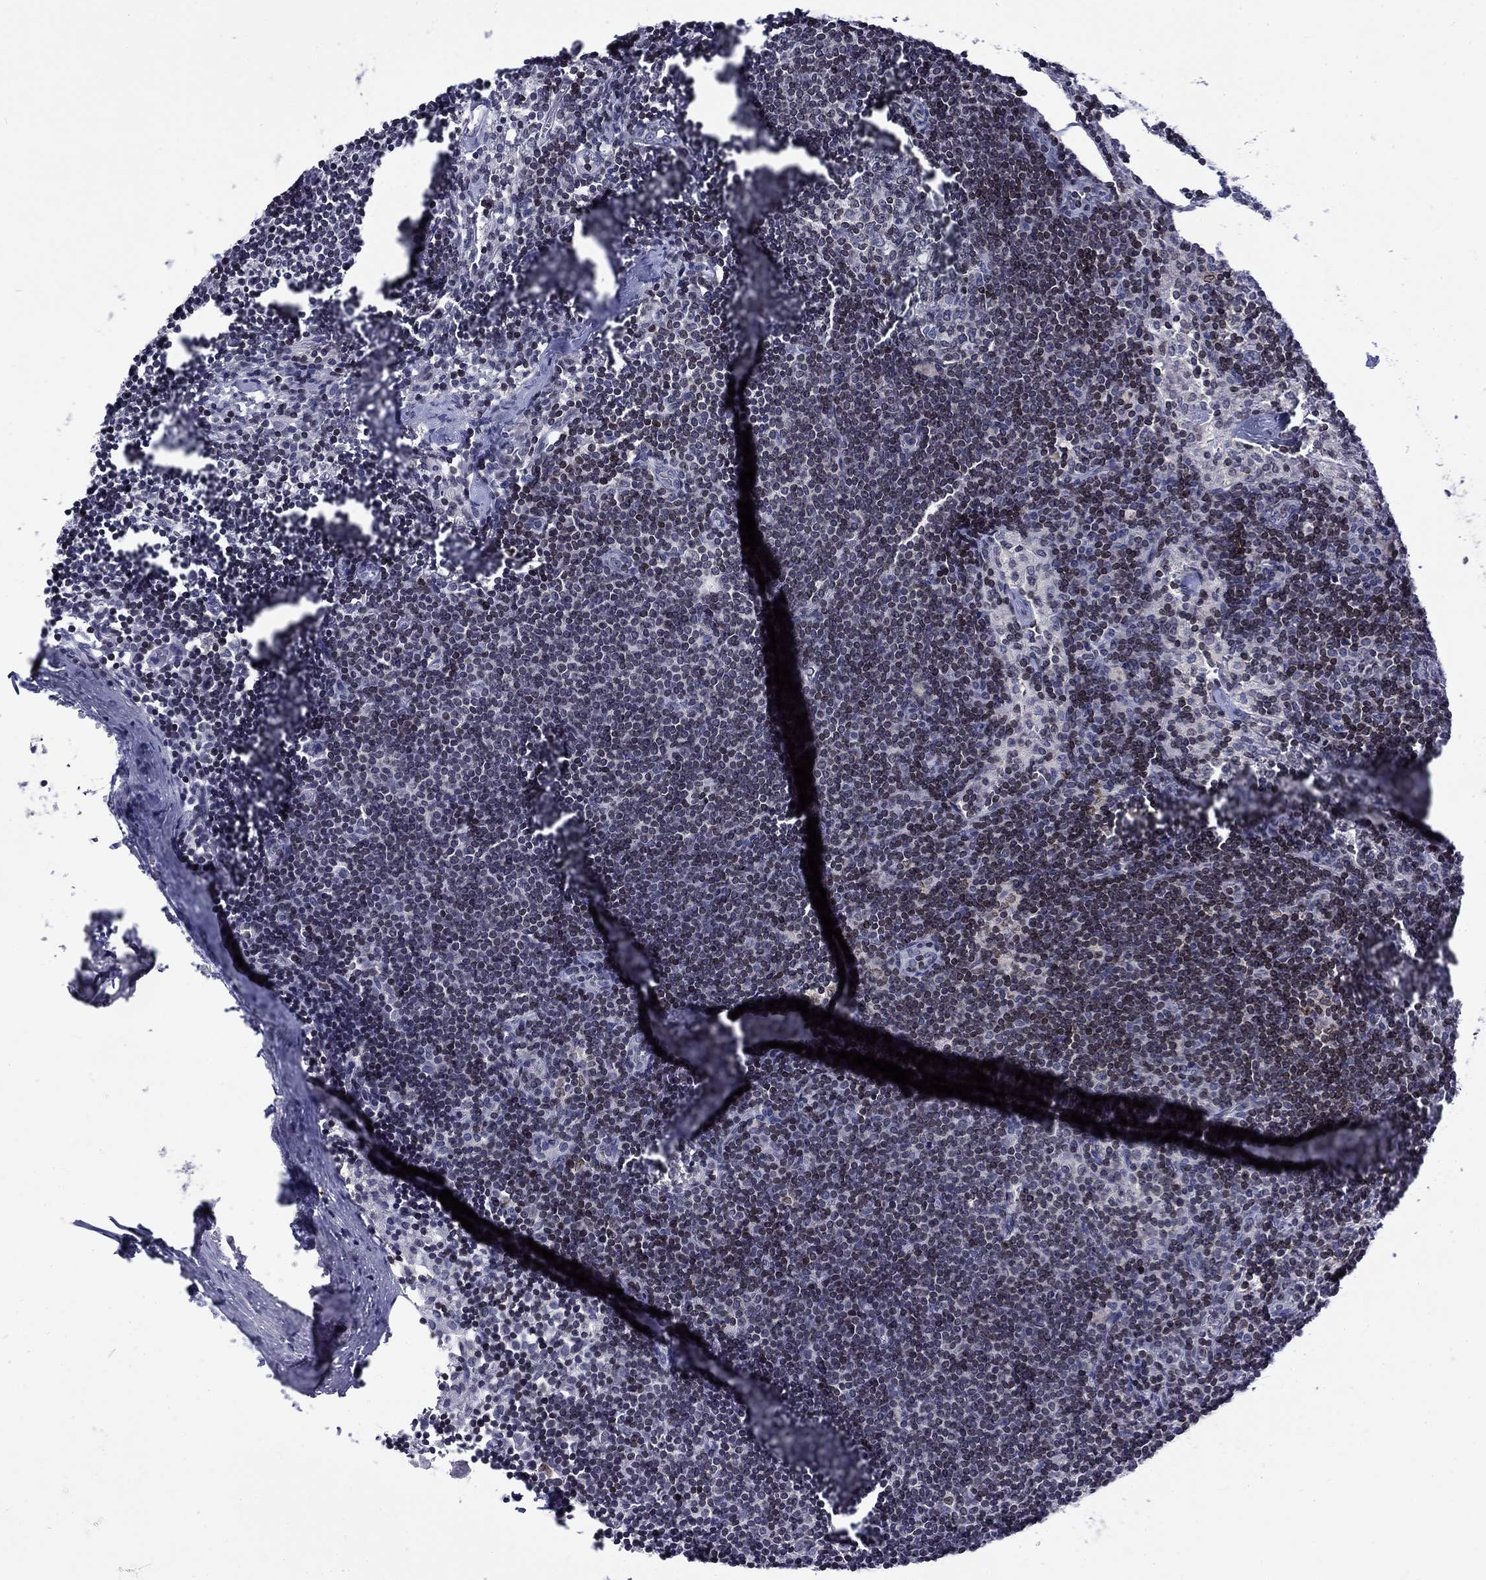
{"staining": {"intensity": "moderate", "quantity": "25%-75%", "location": "cytoplasmic/membranous,nuclear"}, "tissue": "lymph node", "cell_type": "Non-germinal center cells", "image_type": "normal", "snomed": [{"axis": "morphology", "description": "Normal tissue, NOS"}, {"axis": "topography", "description": "Lymph node"}], "caption": "IHC (DAB (3,3'-diaminobenzidine)) staining of unremarkable lymph node shows moderate cytoplasmic/membranous,nuclear protein expression in approximately 25%-75% of non-germinal center cells. (DAB (3,3'-diaminobenzidine) IHC with brightfield microscopy, high magnification).", "gene": "SLA", "patient": {"sex": "female", "age": 52}}